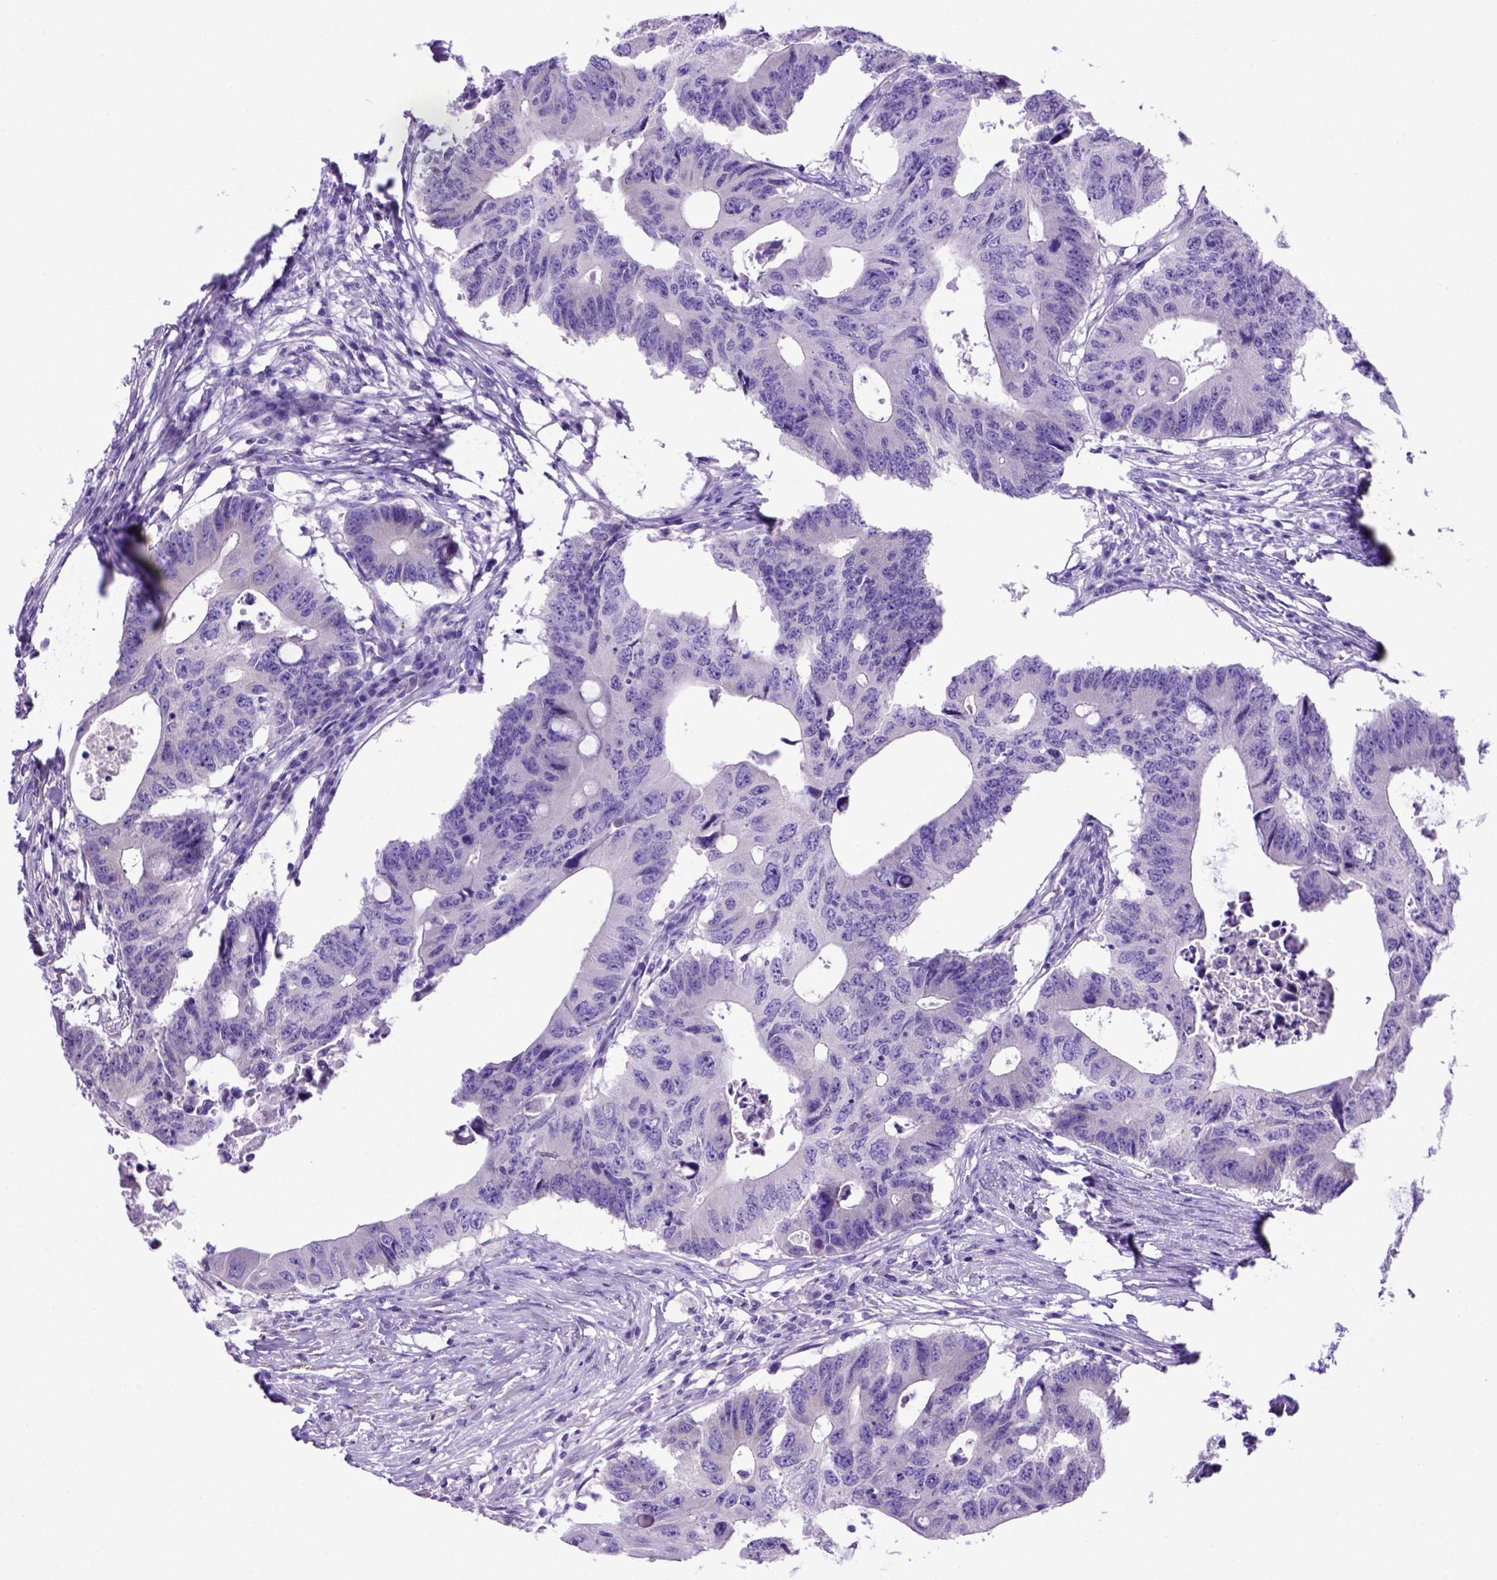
{"staining": {"intensity": "negative", "quantity": "none", "location": "none"}, "tissue": "colorectal cancer", "cell_type": "Tumor cells", "image_type": "cancer", "snomed": [{"axis": "morphology", "description": "Adenocarcinoma, NOS"}, {"axis": "topography", "description": "Colon"}], "caption": "This is an IHC photomicrograph of colorectal adenocarcinoma. There is no positivity in tumor cells.", "gene": "PTGES", "patient": {"sex": "male", "age": 71}}